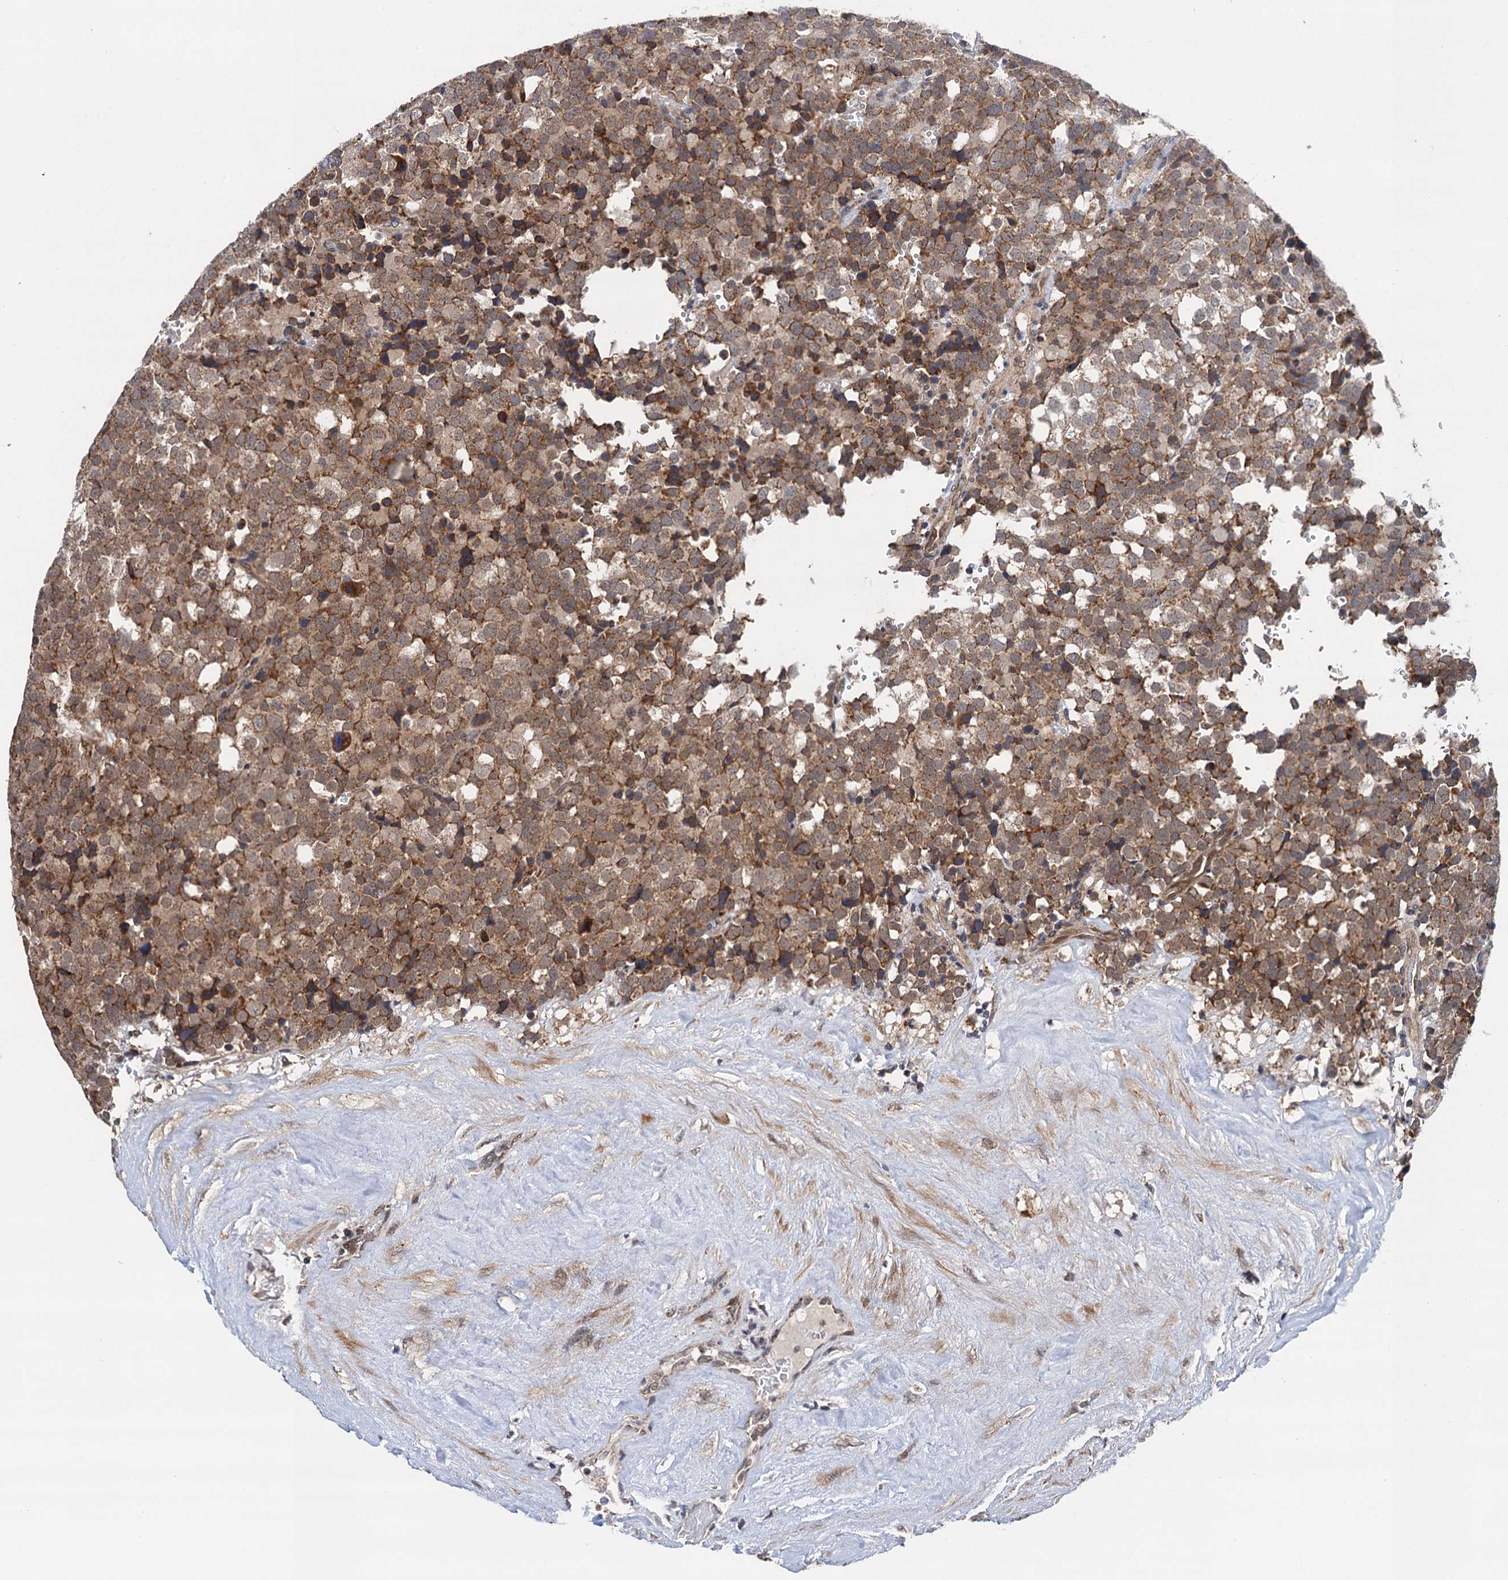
{"staining": {"intensity": "moderate", "quantity": ">75%", "location": "cytoplasmic/membranous"}, "tissue": "testis cancer", "cell_type": "Tumor cells", "image_type": "cancer", "snomed": [{"axis": "morphology", "description": "Seminoma, NOS"}, {"axis": "topography", "description": "Testis"}], "caption": "Human seminoma (testis) stained with a brown dye reveals moderate cytoplasmic/membranous positive staining in about >75% of tumor cells.", "gene": "CMPK2", "patient": {"sex": "male", "age": 71}}